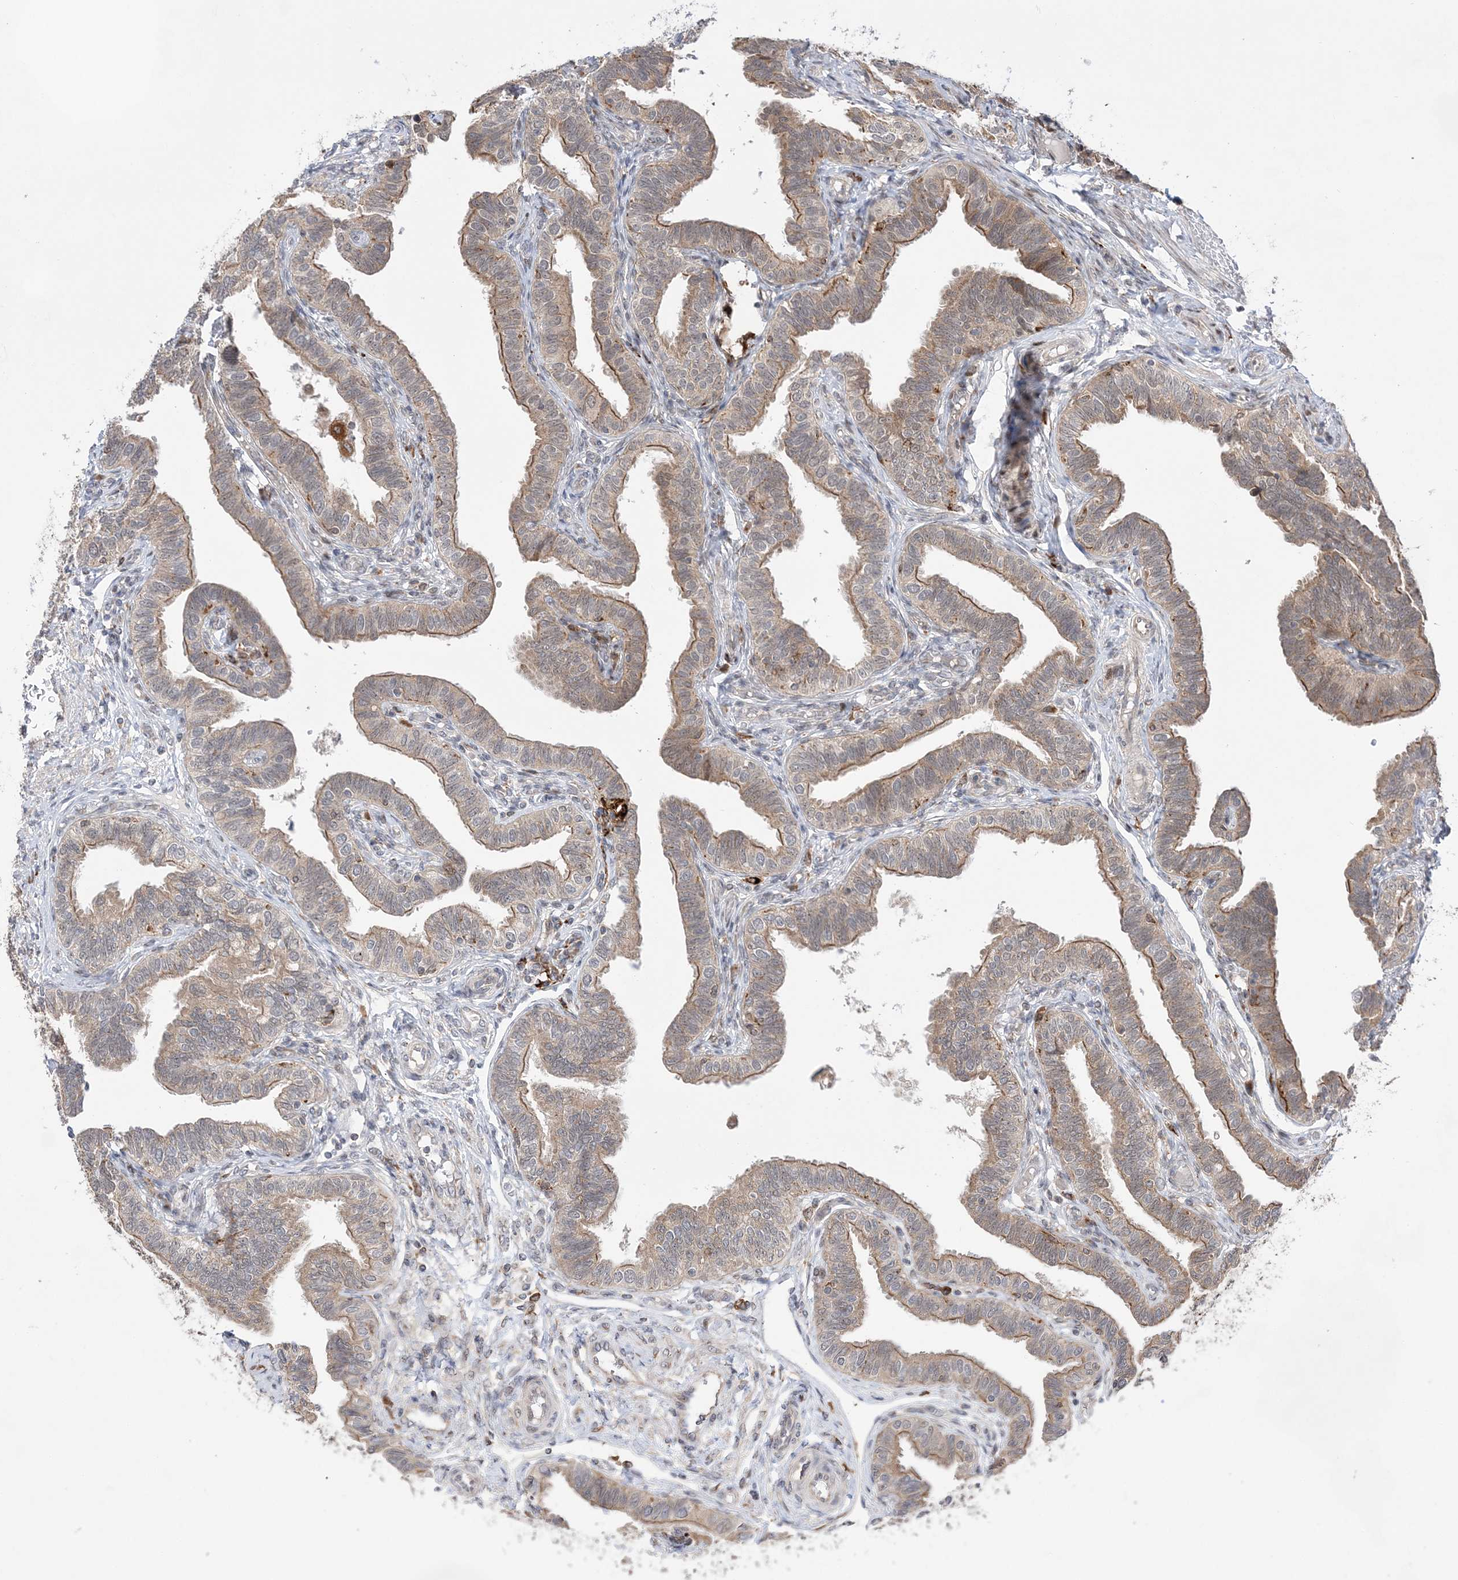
{"staining": {"intensity": "moderate", "quantity": ">75%", "location": "cytoplasmic/membranous"}, "tissue": "fallopian tube", "cell_type": "Glandular cells", "image_type": "normal", "snomed": [{"axis": "morphology", "description": "Normal tissue, NOS"}, {"axis": "topography", "description": "Fallopian tube"}], "caption": "Immunohistochemical staining of unremarkable fallopian tube demonstrates moderate cytoplasmic/membranous protein positivity in about >75% of glandular cells.", "gene": "ANAPC15", "patient": {"sex": "female", "age": 39}}